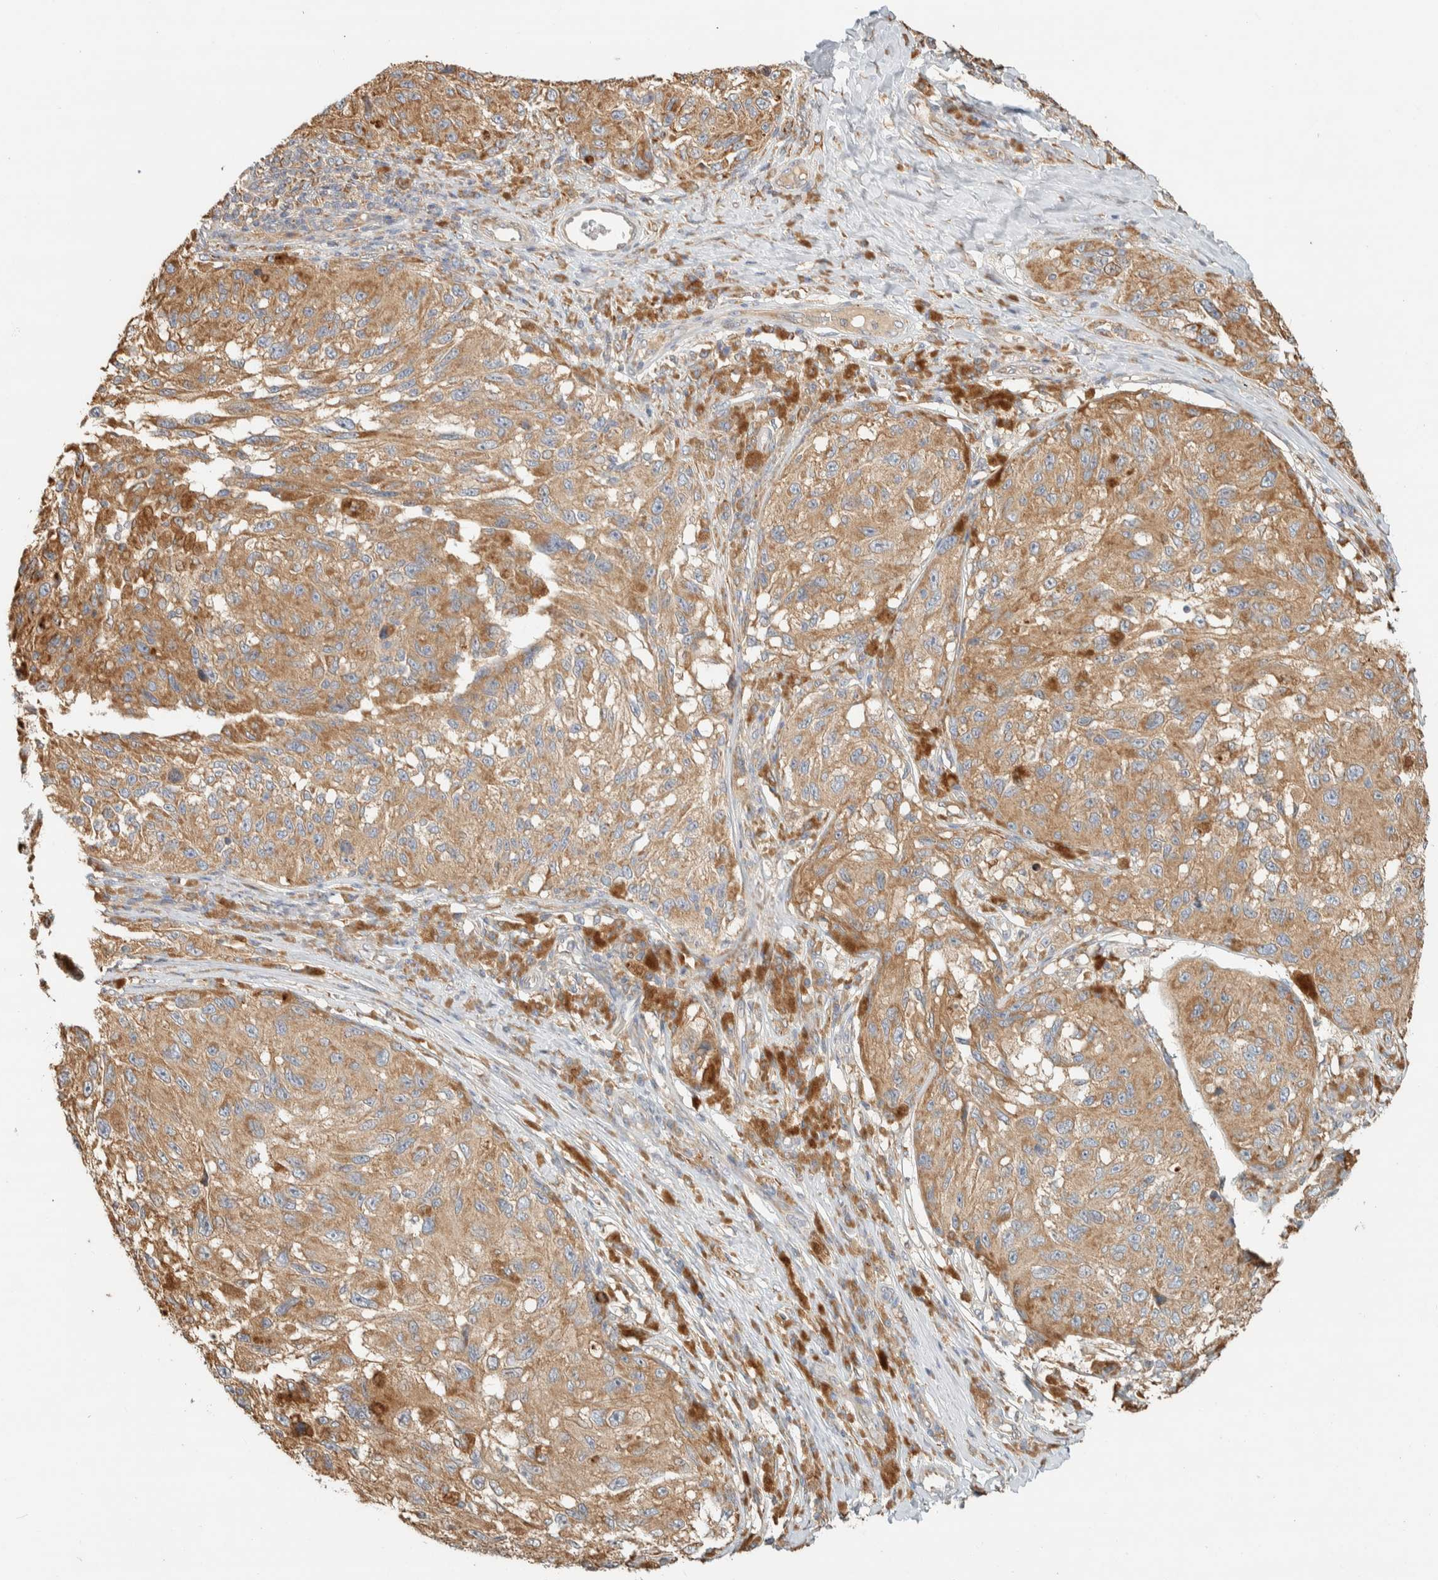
{"staining": {"intensity": "moderate", "quantity": ">75%", "location": "cytoplasmic/membranous"}, "tissue": "melanoma", "cell_type": "Tumor cells", "image_type": "cancer", "snomed": [{"axis": "morphology", "description": "Malignant melanoma, NOS"}, {"axis": "topography", "description": "Skin"}], "caption": "High-power microscopy captured an immunohistochemistry (IHC) histopathology image of melanoma, revealing moderate cytoplasmic/membranous positivity in approximately >75% of tumor cells.", "gene": "RAB11FIP1", "patient": {"sex": "female", "age": 73}}